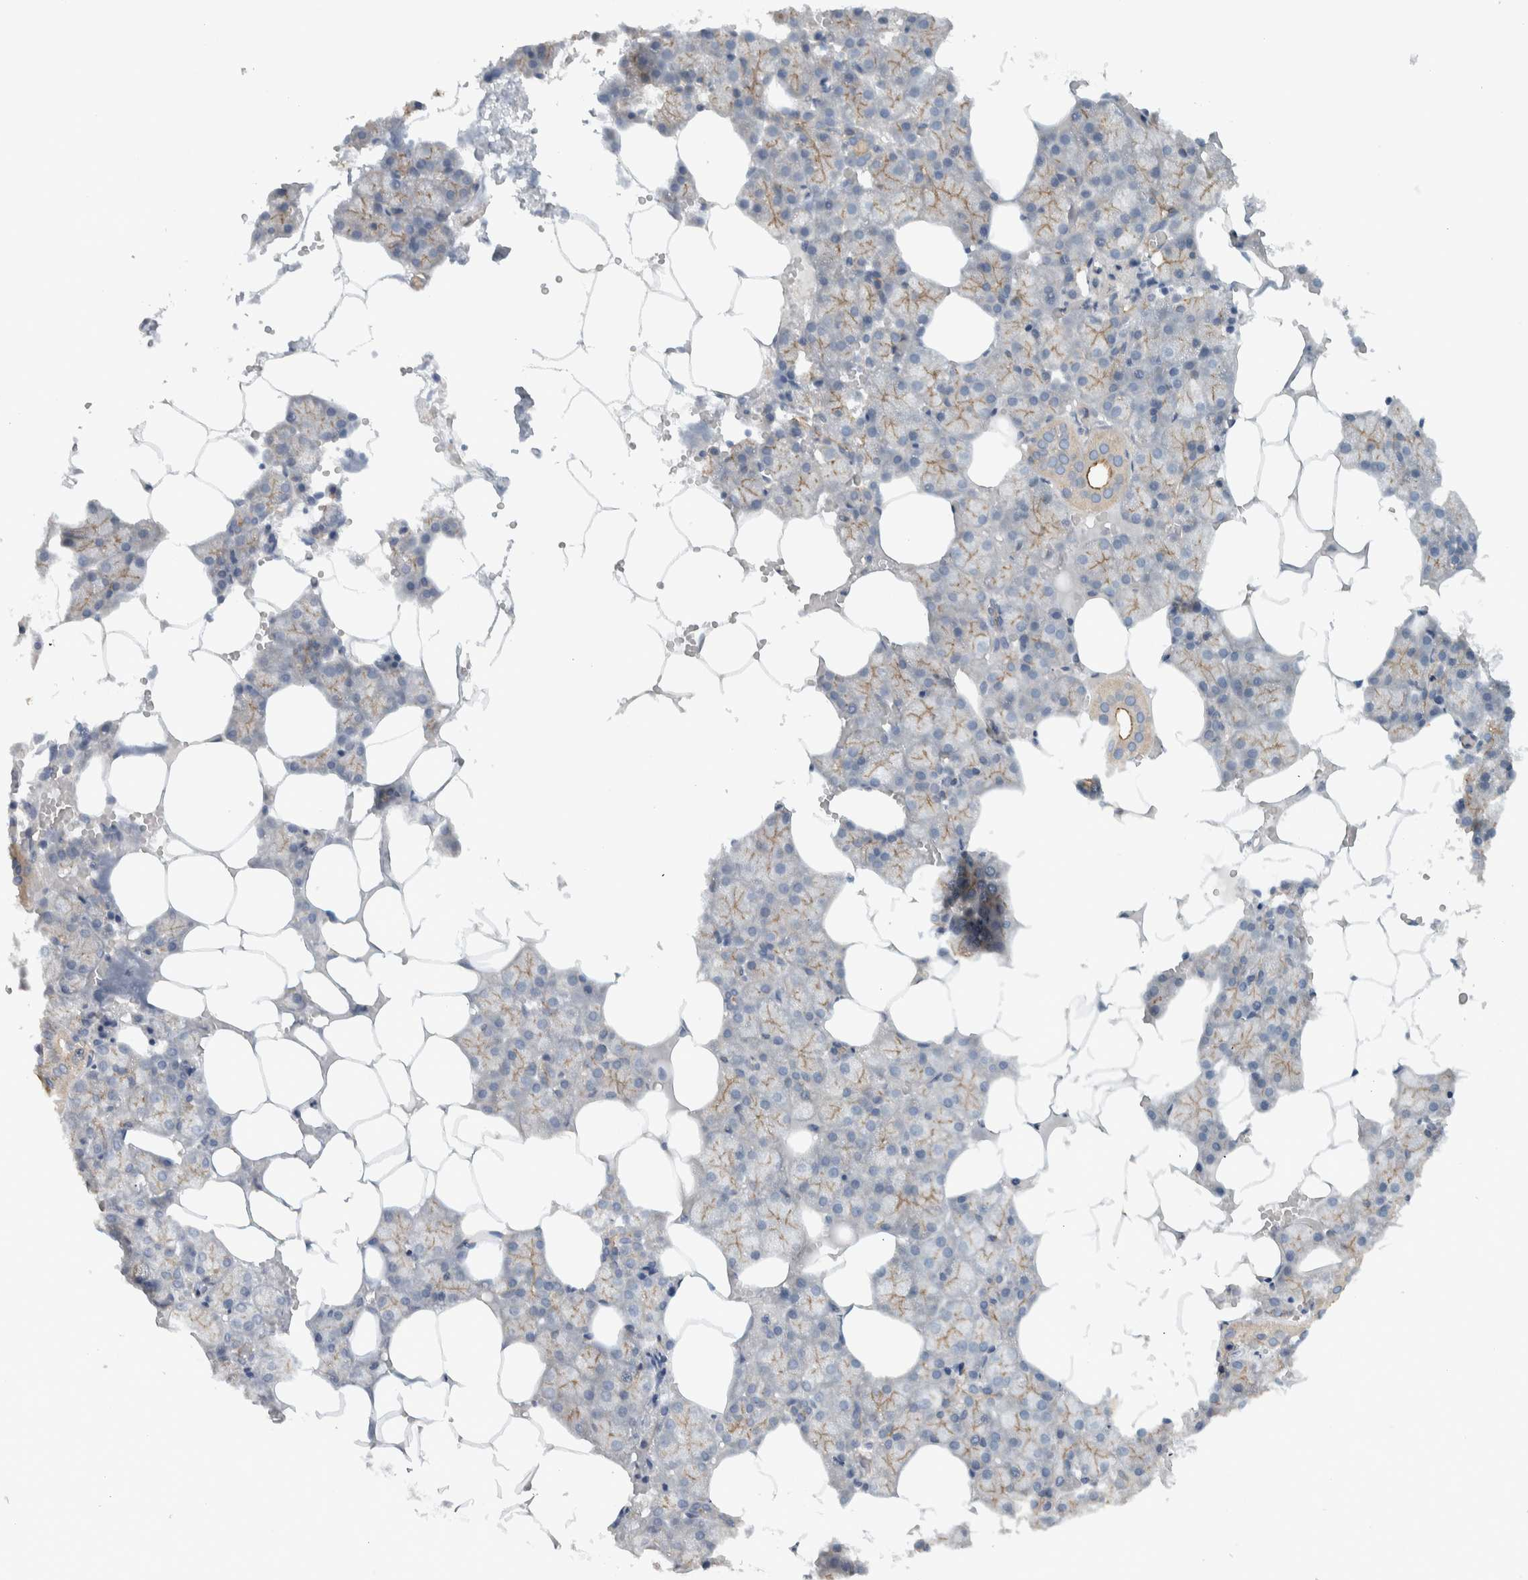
{"staining": {"intensity": "moderate", "quantity": "25%-75%", "location": "cytoplasmic/membranous"}, "tissue": "salivary gland", "cell_type": "Glandular cells", "image_type": "normal", "snomed": [{"axis": "morphology", "description": "Normal tissue, NOS"}, {"axis": "topography", "description": "Salivary gland"}], "caption": "Immunohistochemical staining of benign salivary gland exhibits 25%-75% levels of moderate cytoplasmic/membranous protein positivity in approximately 25%-75% of glandular cells. (Brightfield microscopy of DAB IHC at high magnification).", "gene": "MPRIP", "patient": {"sex": "male", "age": 62}}